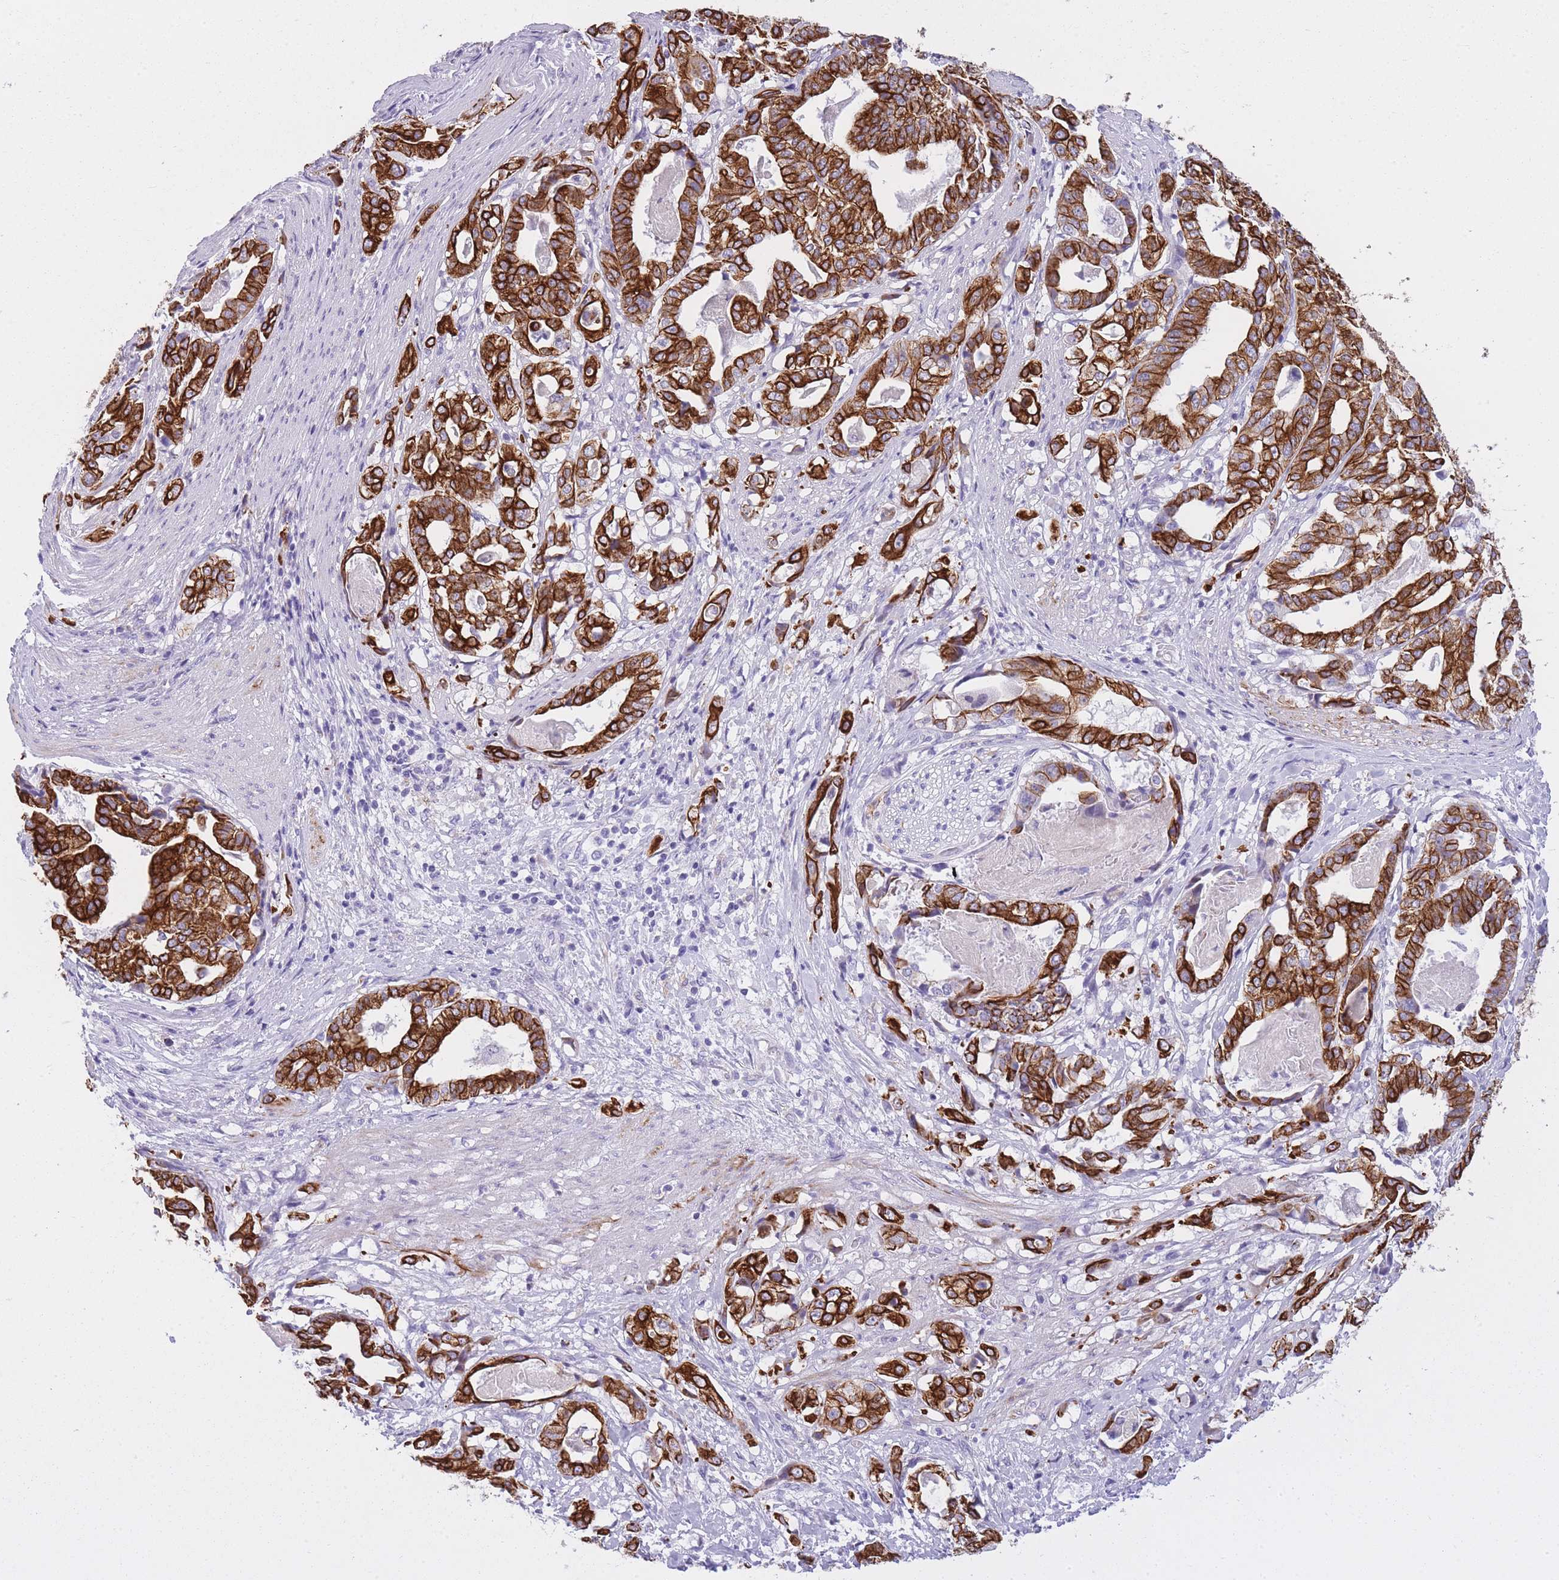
{"staining": {"intensity": "strong", "quantity": ">75%", "location": "cytoplasmic/membranous"}, "tissue": "stomach cancer", "cell_type": "Tumor cells", "image_type": "cancer", "snomed": [{"axis": "morphology", "description": "Adenocarcinoma, NOS"}, {"axis": "topography", "description": "Stomach"}], "caption": "Protein staining by immunohistochemistry (IHC) demonstrates strong cytoplasmic/membranous staining in about >75% of tumor cells in adenocarcinoma (stomach).", "gene": "RADX", "patient": {"sex": "male", "age": 48}}